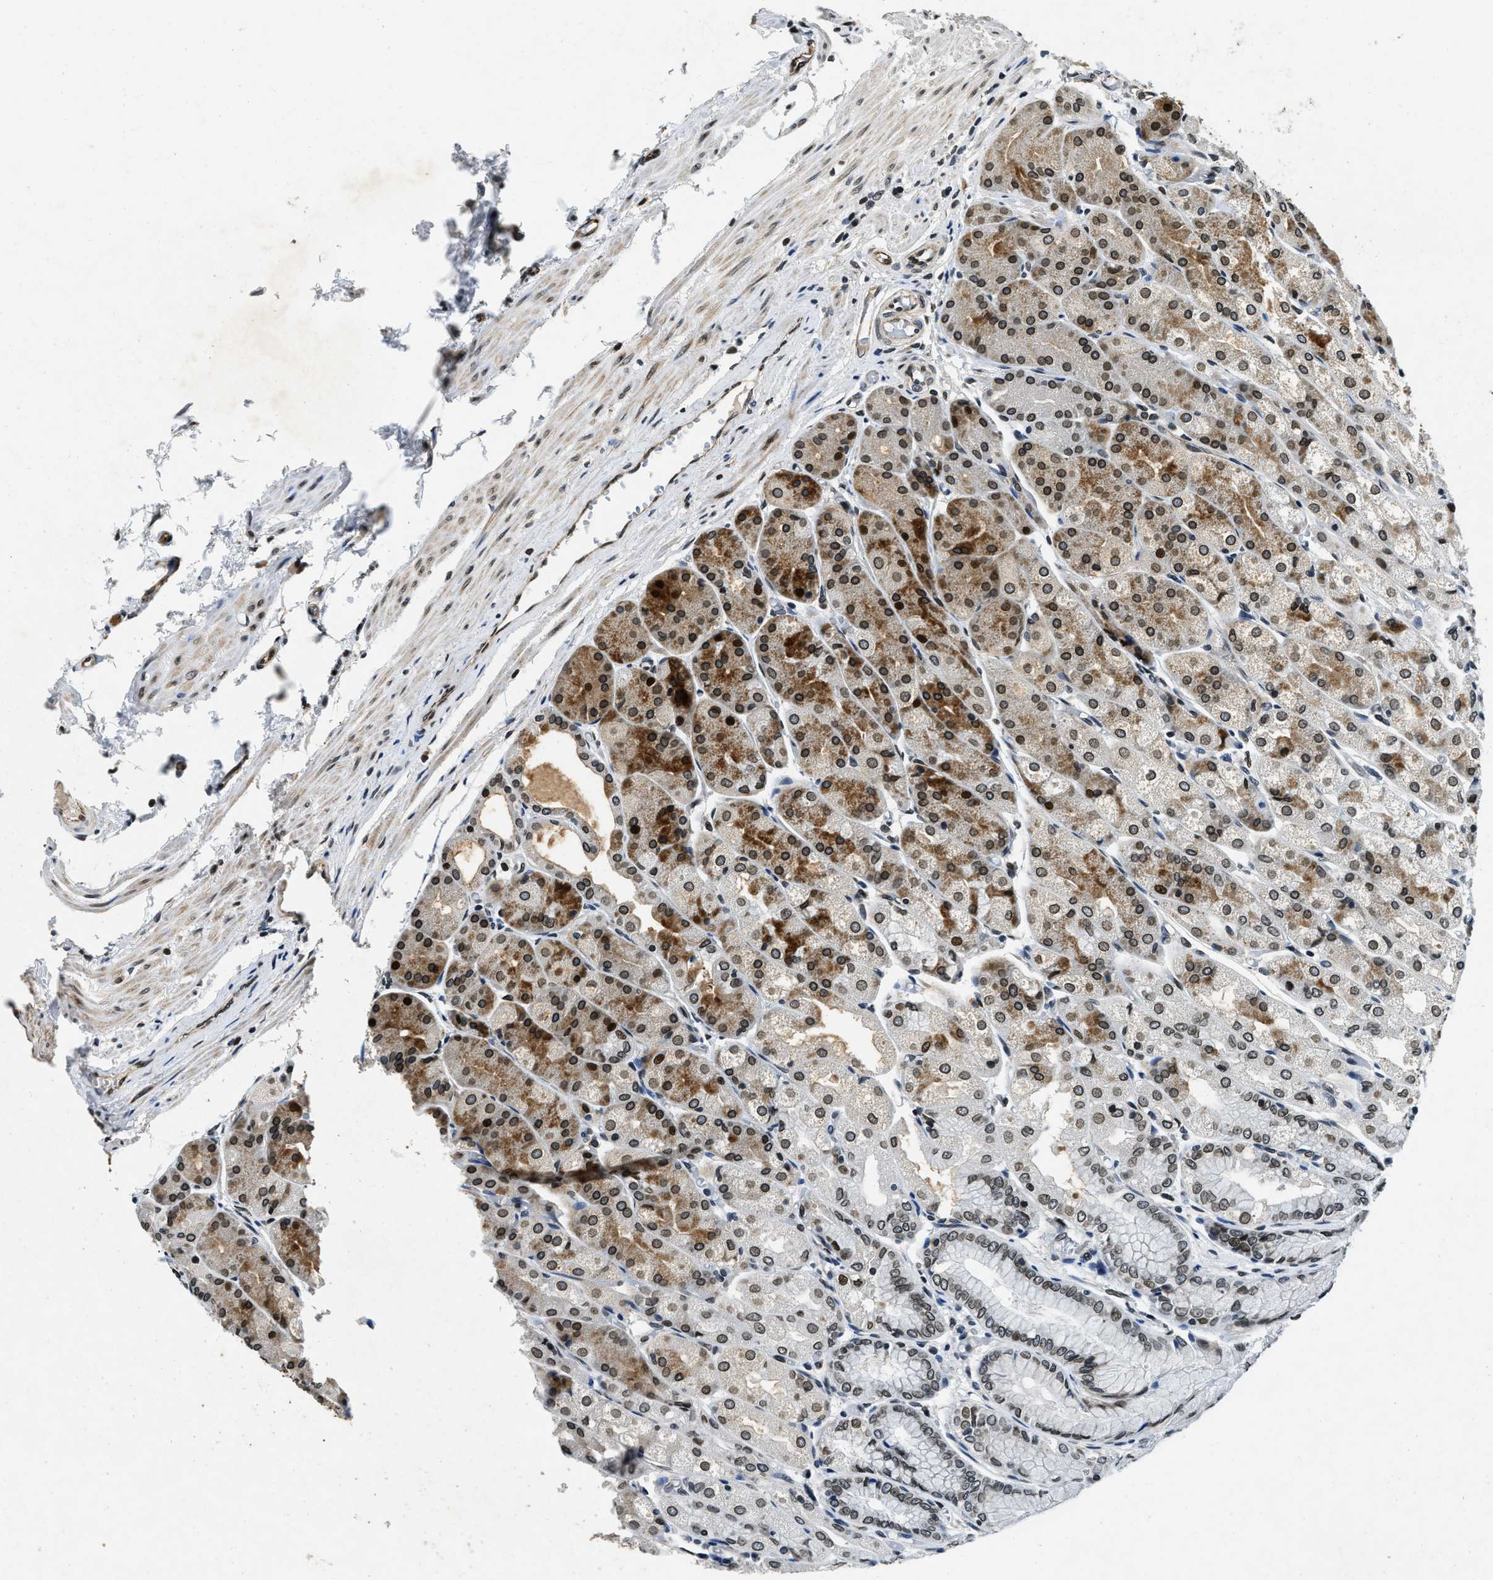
{"staining": {"intensity": "strong", "quantity": "25%-75%", "location": "cytoplasmic/membranous,nuclear"}, "tissue": "stomach", "cell_type": "Glandular cells", "image_type": "normal", "snomed": [{"axis": "morphology", "description": "Normal tissue, NOS"}, {"axis": "topography", "description": "Stomach, upper"}], "caption": "Glandular cells demonstrate high levels of strong cytoplasmic/membranous,nuclear staining in approximately 25%-75% of cells in normal stomach.", "gene": "ZC3HC1", "patient": {"sex": "male", "age": 72}}